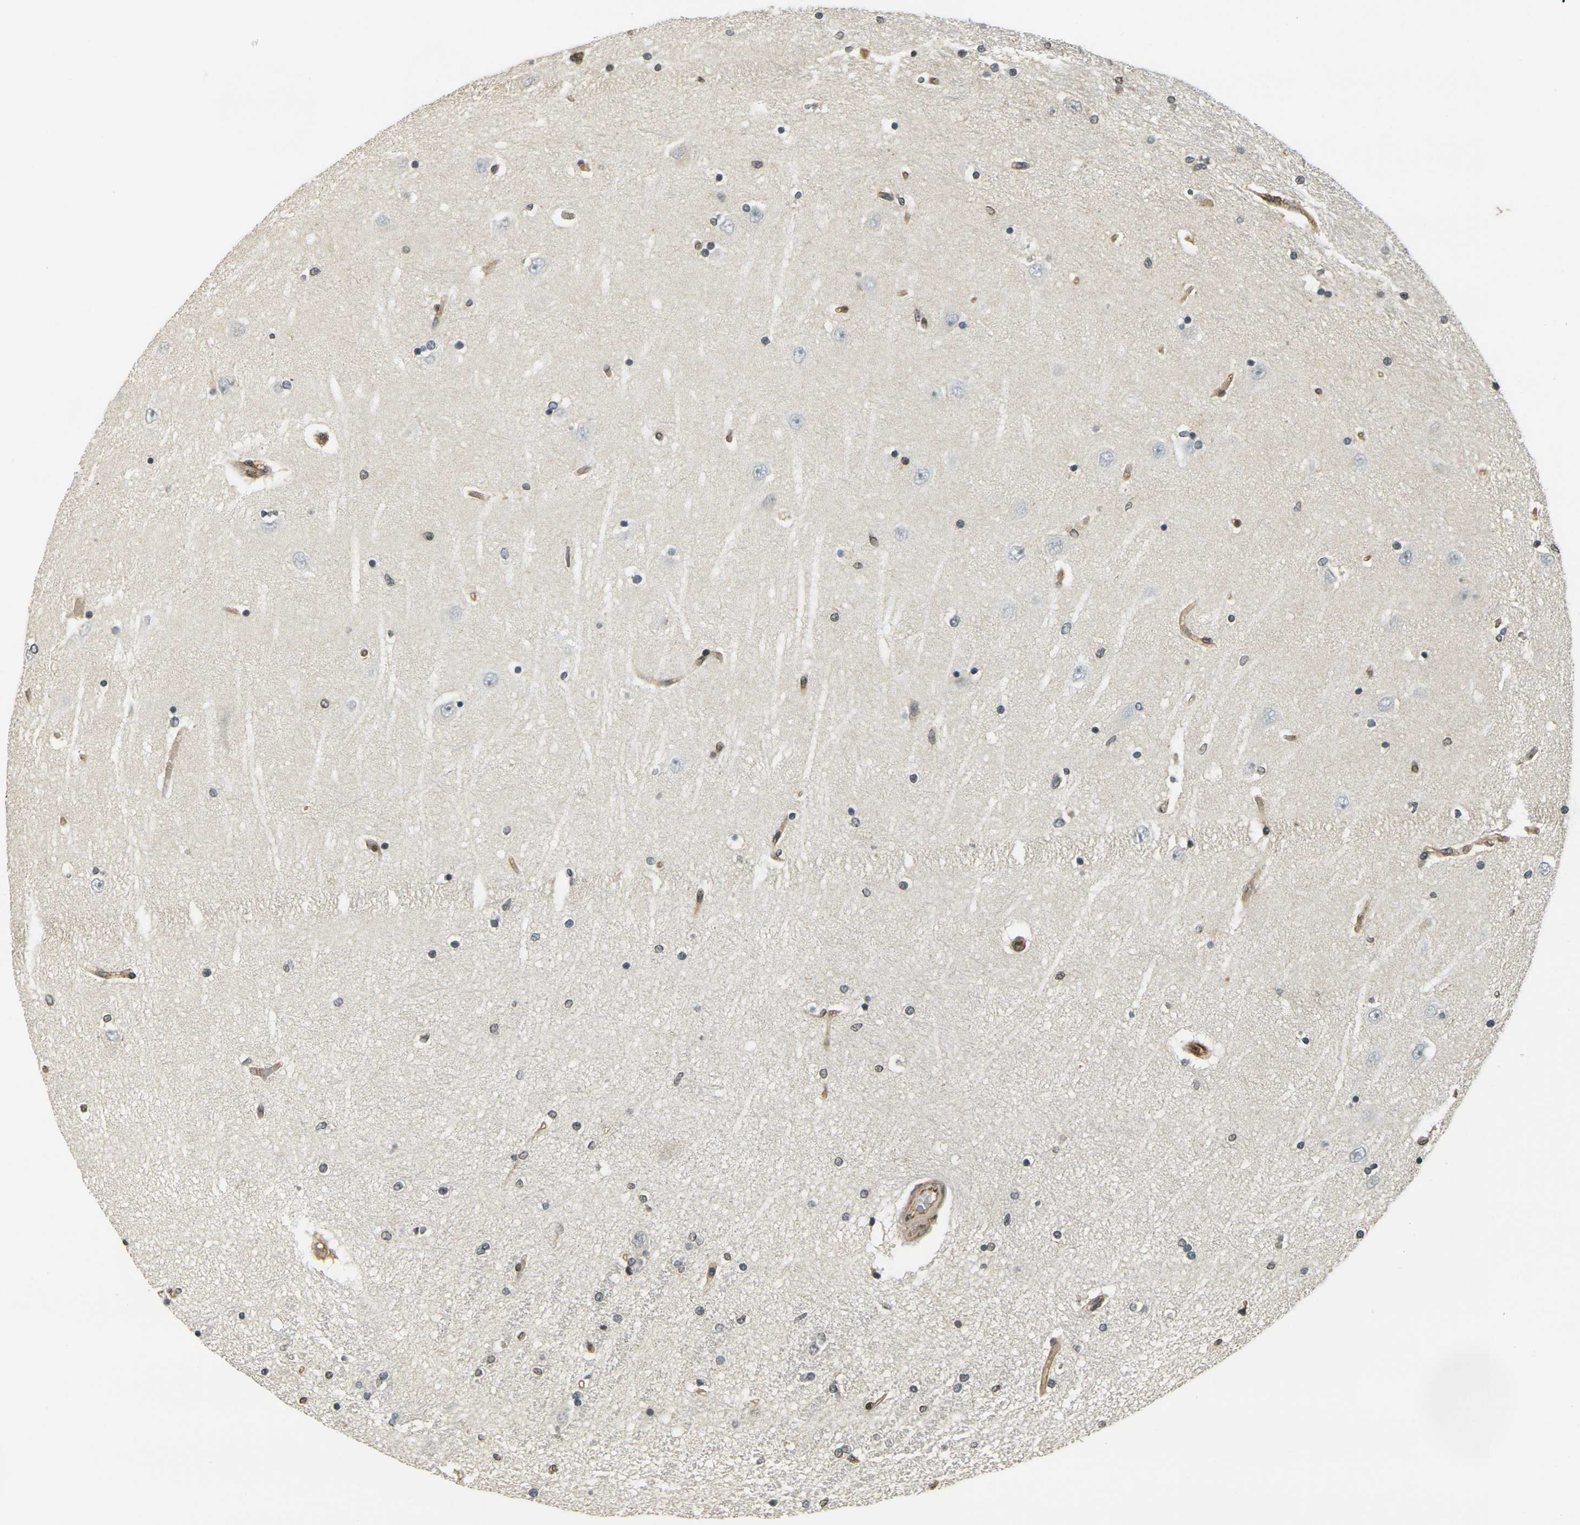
{"staining": {"intensity": "weak", "quantity": "<25%", "location": "cytoplasmic/membranous,nuclear"}, "tissue": "hippocampus", "cell_type": "Glial cells", "image_type": "normal", "snomed": [{"axis": "morphology", "description": "Normal tissue, NOS"}, {"axis": "topography", "description": "Hippocampus"}], "caption": "This histopathology image is of benign hippocampus stained with IHC to label a protein in brown with the nuclei are counter-stained blue. There is no expression in glial cells.", "gene": "CAST", "patient": {"sex": "female", "age": 54}}